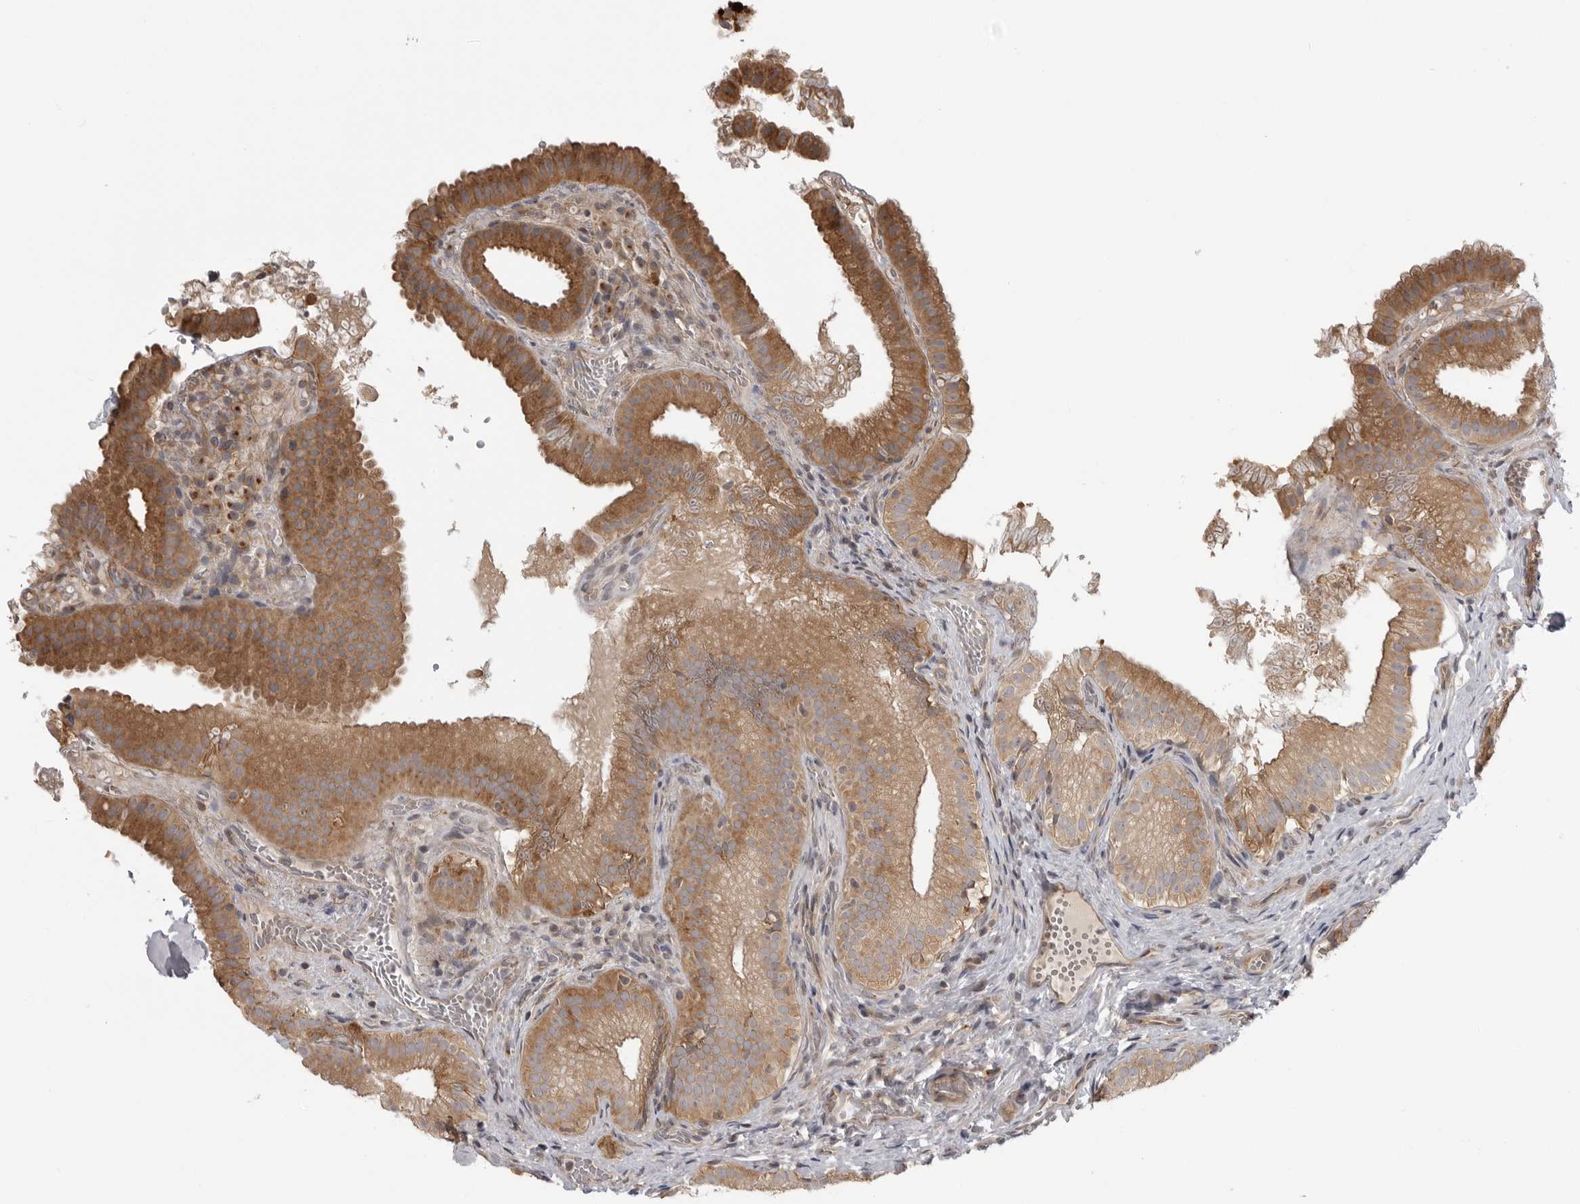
{"staining": {"intensity": "moderate", "quantity": ">75%", "location": "cytoplasmic/membranous"}, "tissue": "gallbladder", "cell_type": "Glandular cells", "image_type": "normal", "snomed": [{"axis": "morphology", "description": "Normal tissue, NOS"}, {"axis": "topography", "description": "Gallbladder"}], "caption": "Protein staining of unremarkable gallbladder shows moderate cytoplasmic/membranous positivity in approximately >75% of glandular cells.", "gene": "LRRC45", "patient": {"sex": "female", "age": 30}}